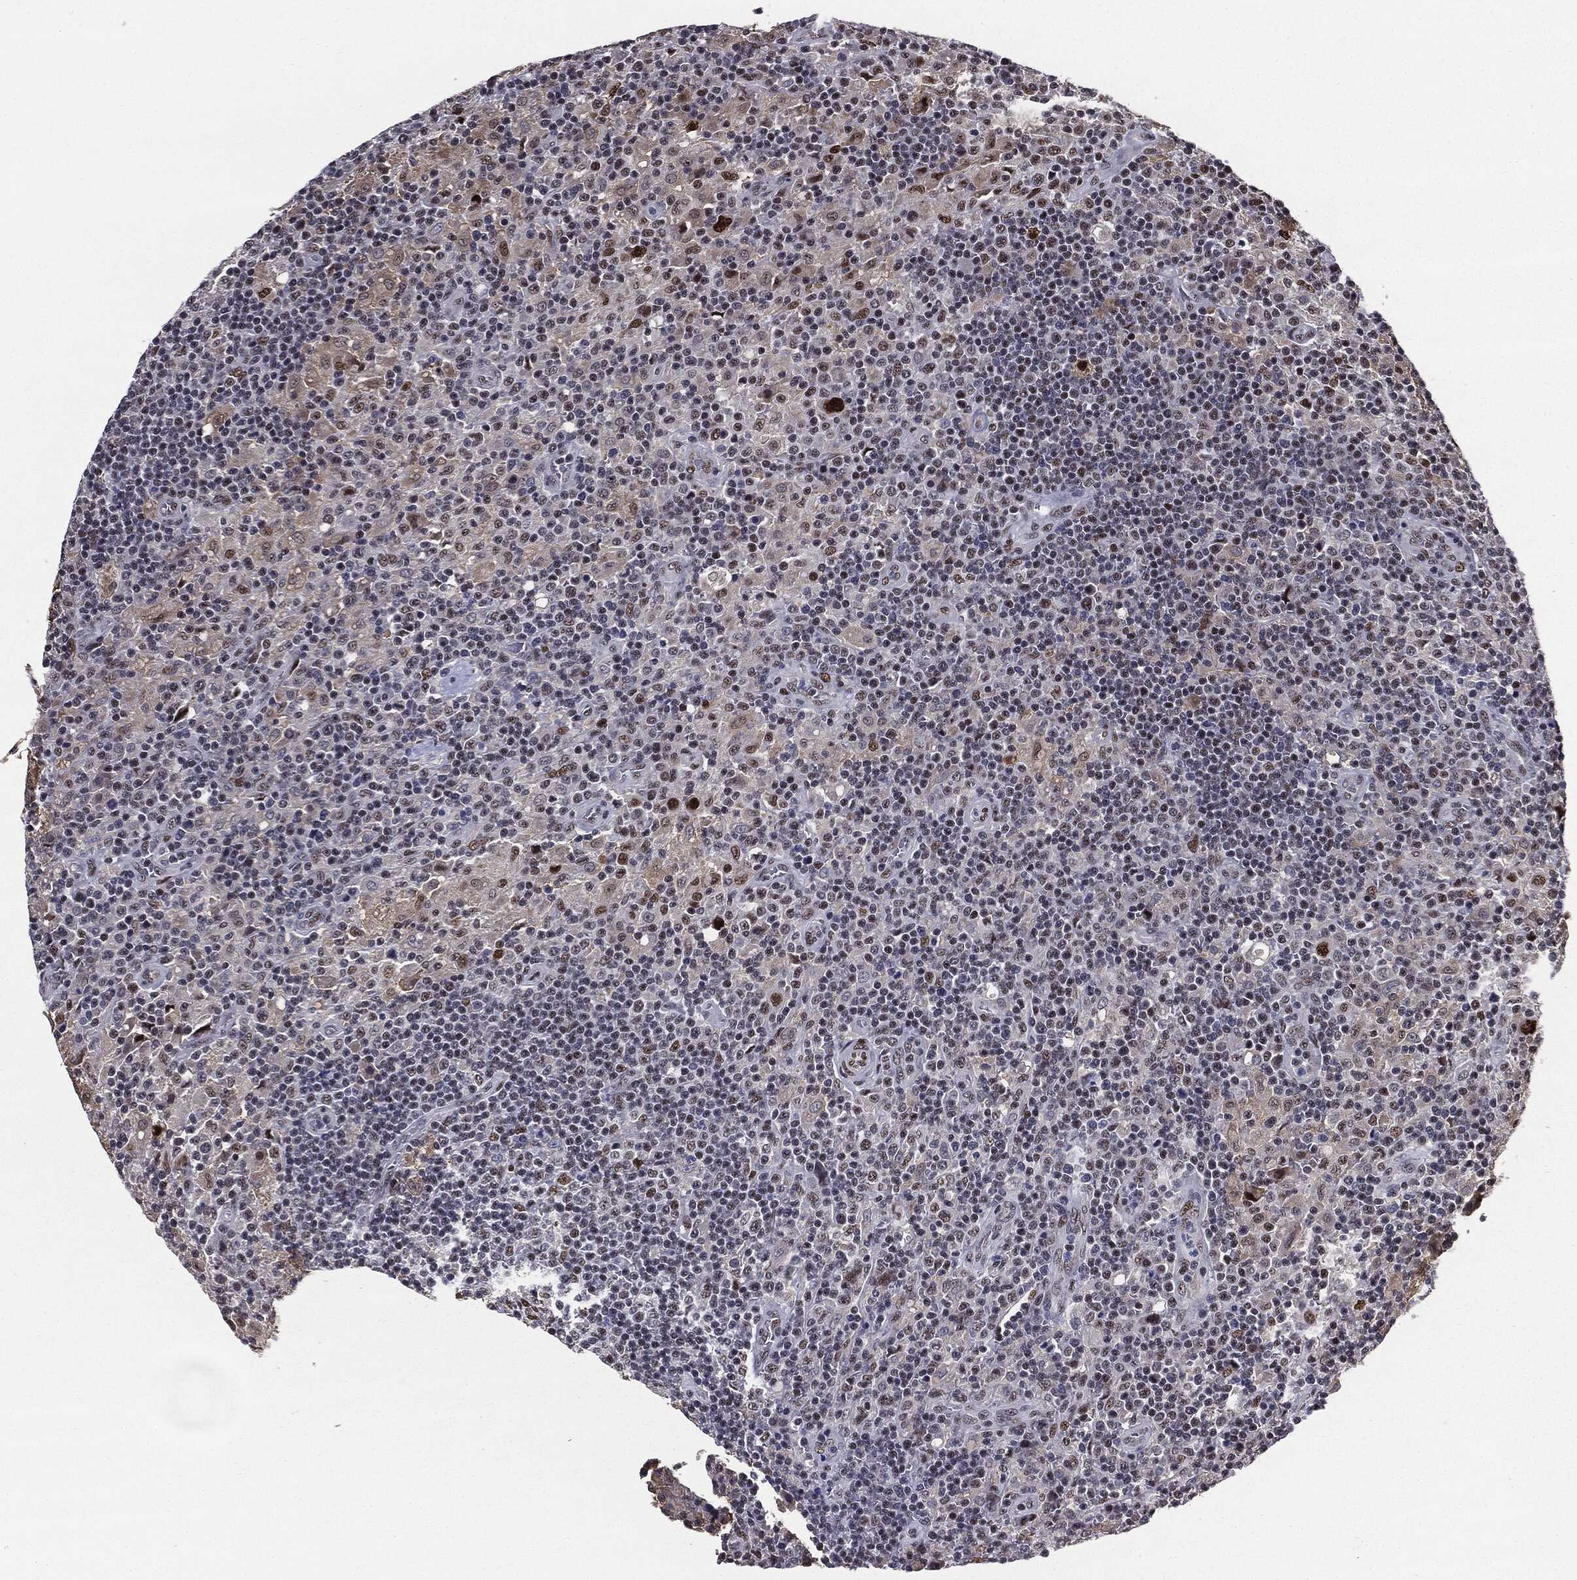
{"staining": {"intensity": "strong", "quantity": ">75%", "location": "nuclear"}, "tissue": "lymphoma", "cell_type": "Tumor cells", "image_type": "cancer", "snomed": [{"axis": "morphology", "description": "Hodgkin's disease, NOS"}, {"axis": "topography", "description": "Lymph node"}], "caption": "Immunohistochemical staining of Hodgkin's disease exhibits high levels of strong nuclear protein expression in approximately >75% of tumor cells.", "gene": "JUN", "patient": {"sex": "male", "age": 70}}